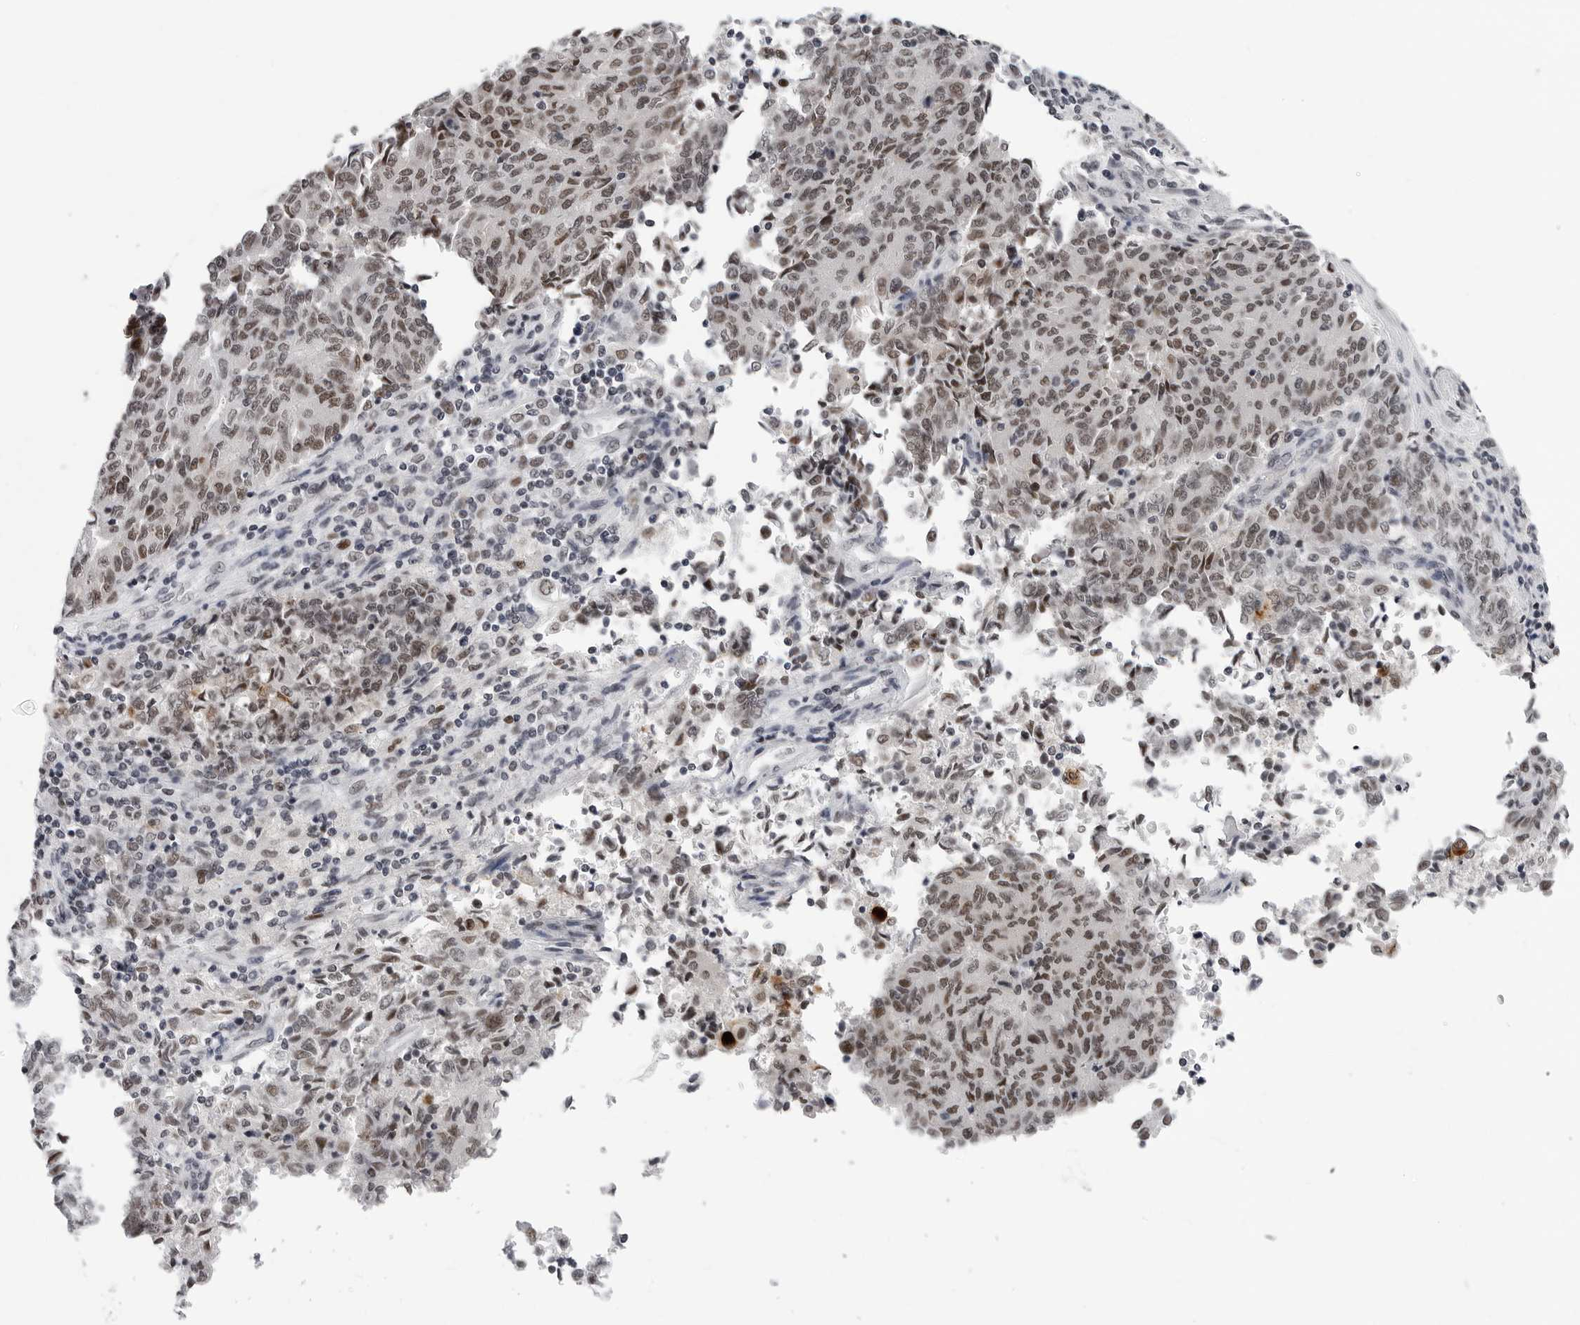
{"staining": {"intensity": "moderate", "quantity": ">75%", "location": "nuclear"}, "tissue": "endometrial cancer", "cell_type": "Tumor cells", "image_type": "cancer", "snomed": [{"axis": "morphology", "description": "Adenocarcinoma, NOS"}, {"axis": "topography", "description": "Endometrium"}], "caption": "DAB (3,3'-diaminobenzidine) immunohistochemical staining of human endometrial adenocarcinoma shows moderate nuclear protein expression in about >75% of tumor cells.", "gene": "SF3B4", "patient": {"sex": "female", "age": 80}}